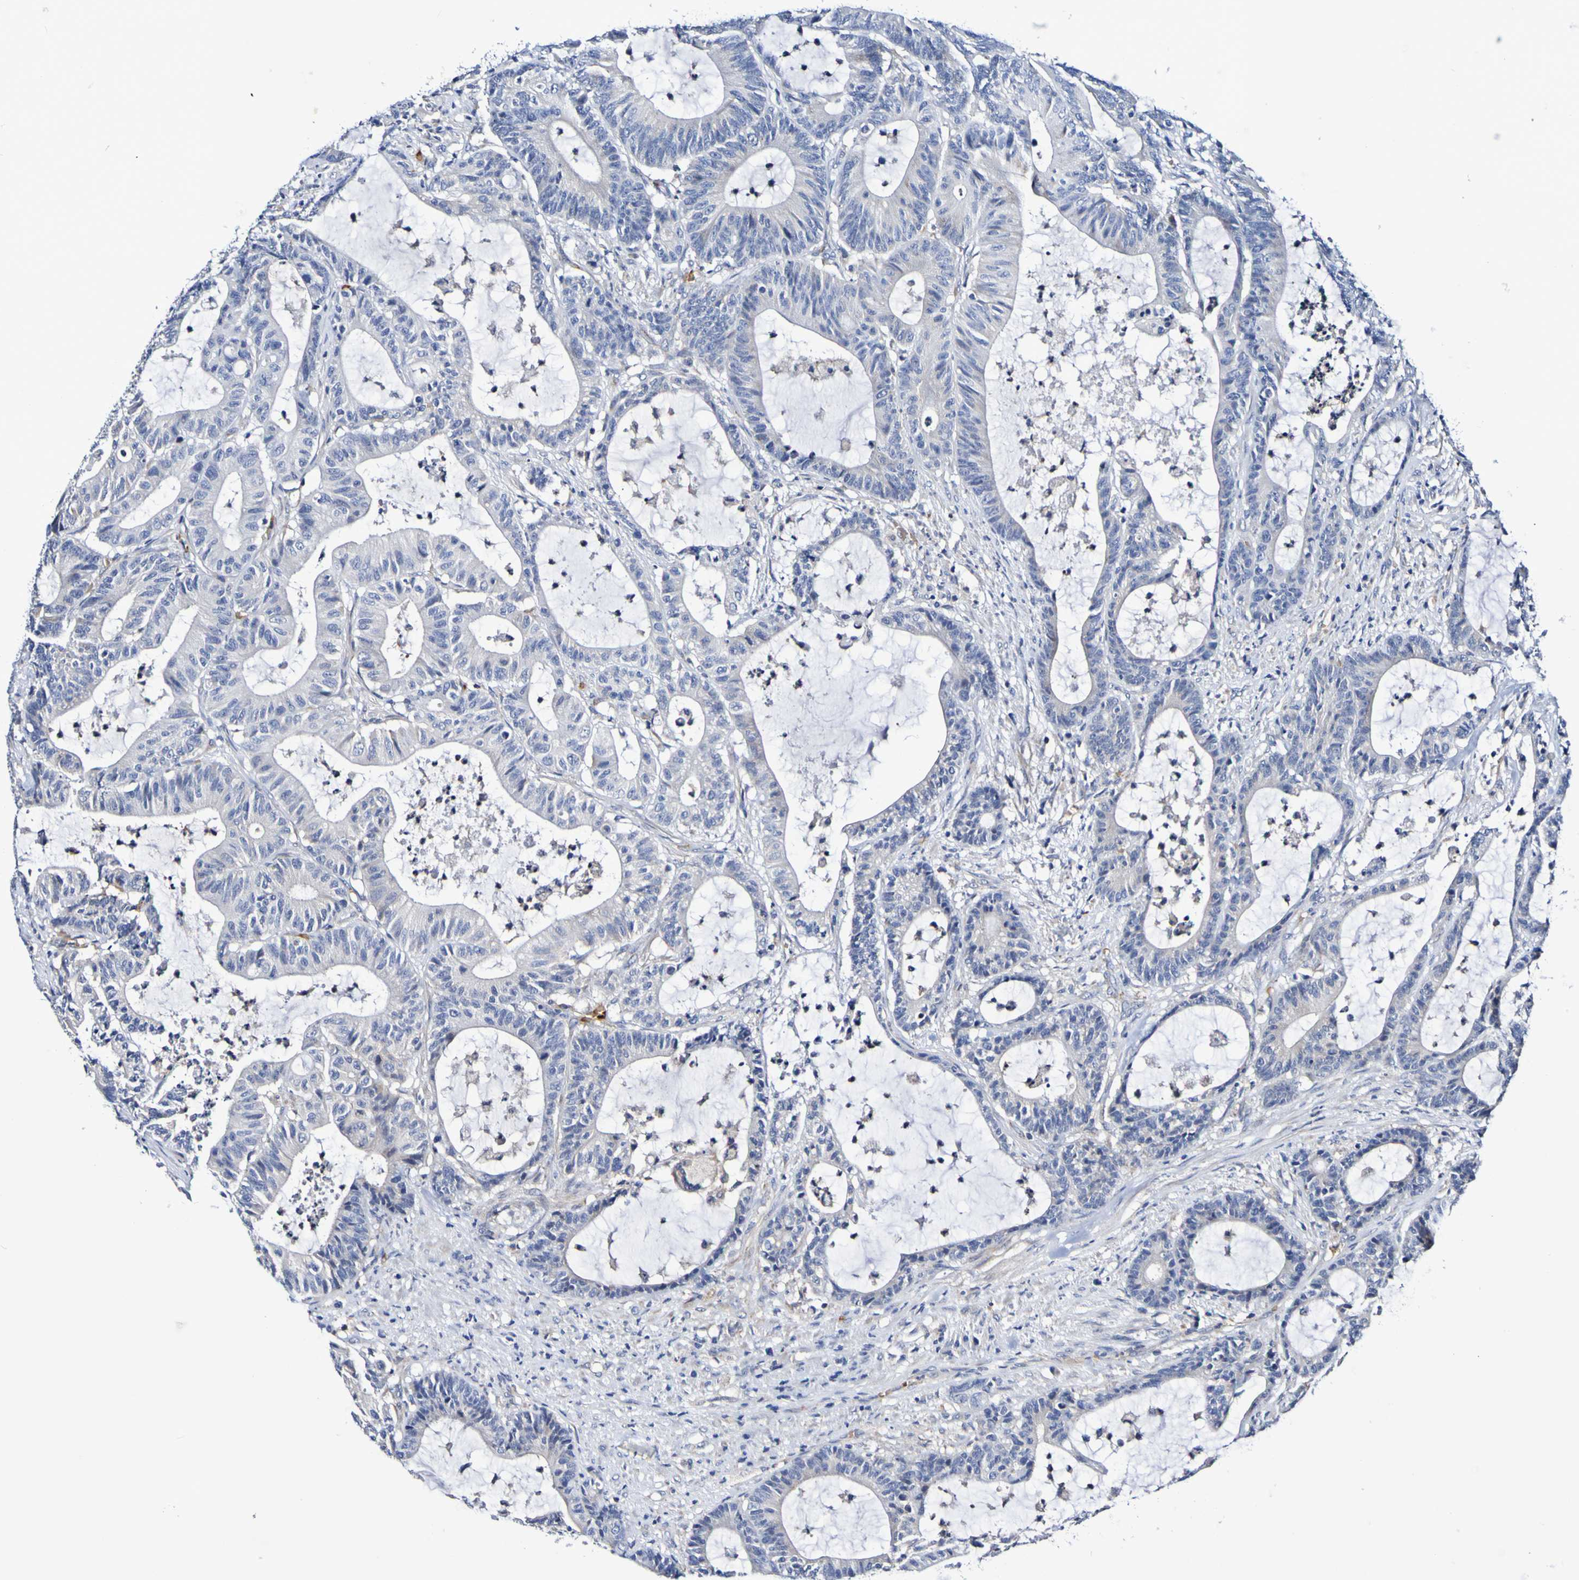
{"staining": {"intensity": "negative", "quantity": "none", "location": "none"}, "tissue": "colorectal cancer", "cell_type": "Tumor cells", "image_type": "cancer", "snomed": [{"axis": "morphology", "description": "Adenocarcinoma, NOS"}, {"axis": "topography", "description": "Colon"}], "caption": "Immunohistochemistry of adenocarcinoma (colorectal) shows no expression in tumor cells.", "gene": "WNT4", "patient": {"sex": "female", "age": 84}}